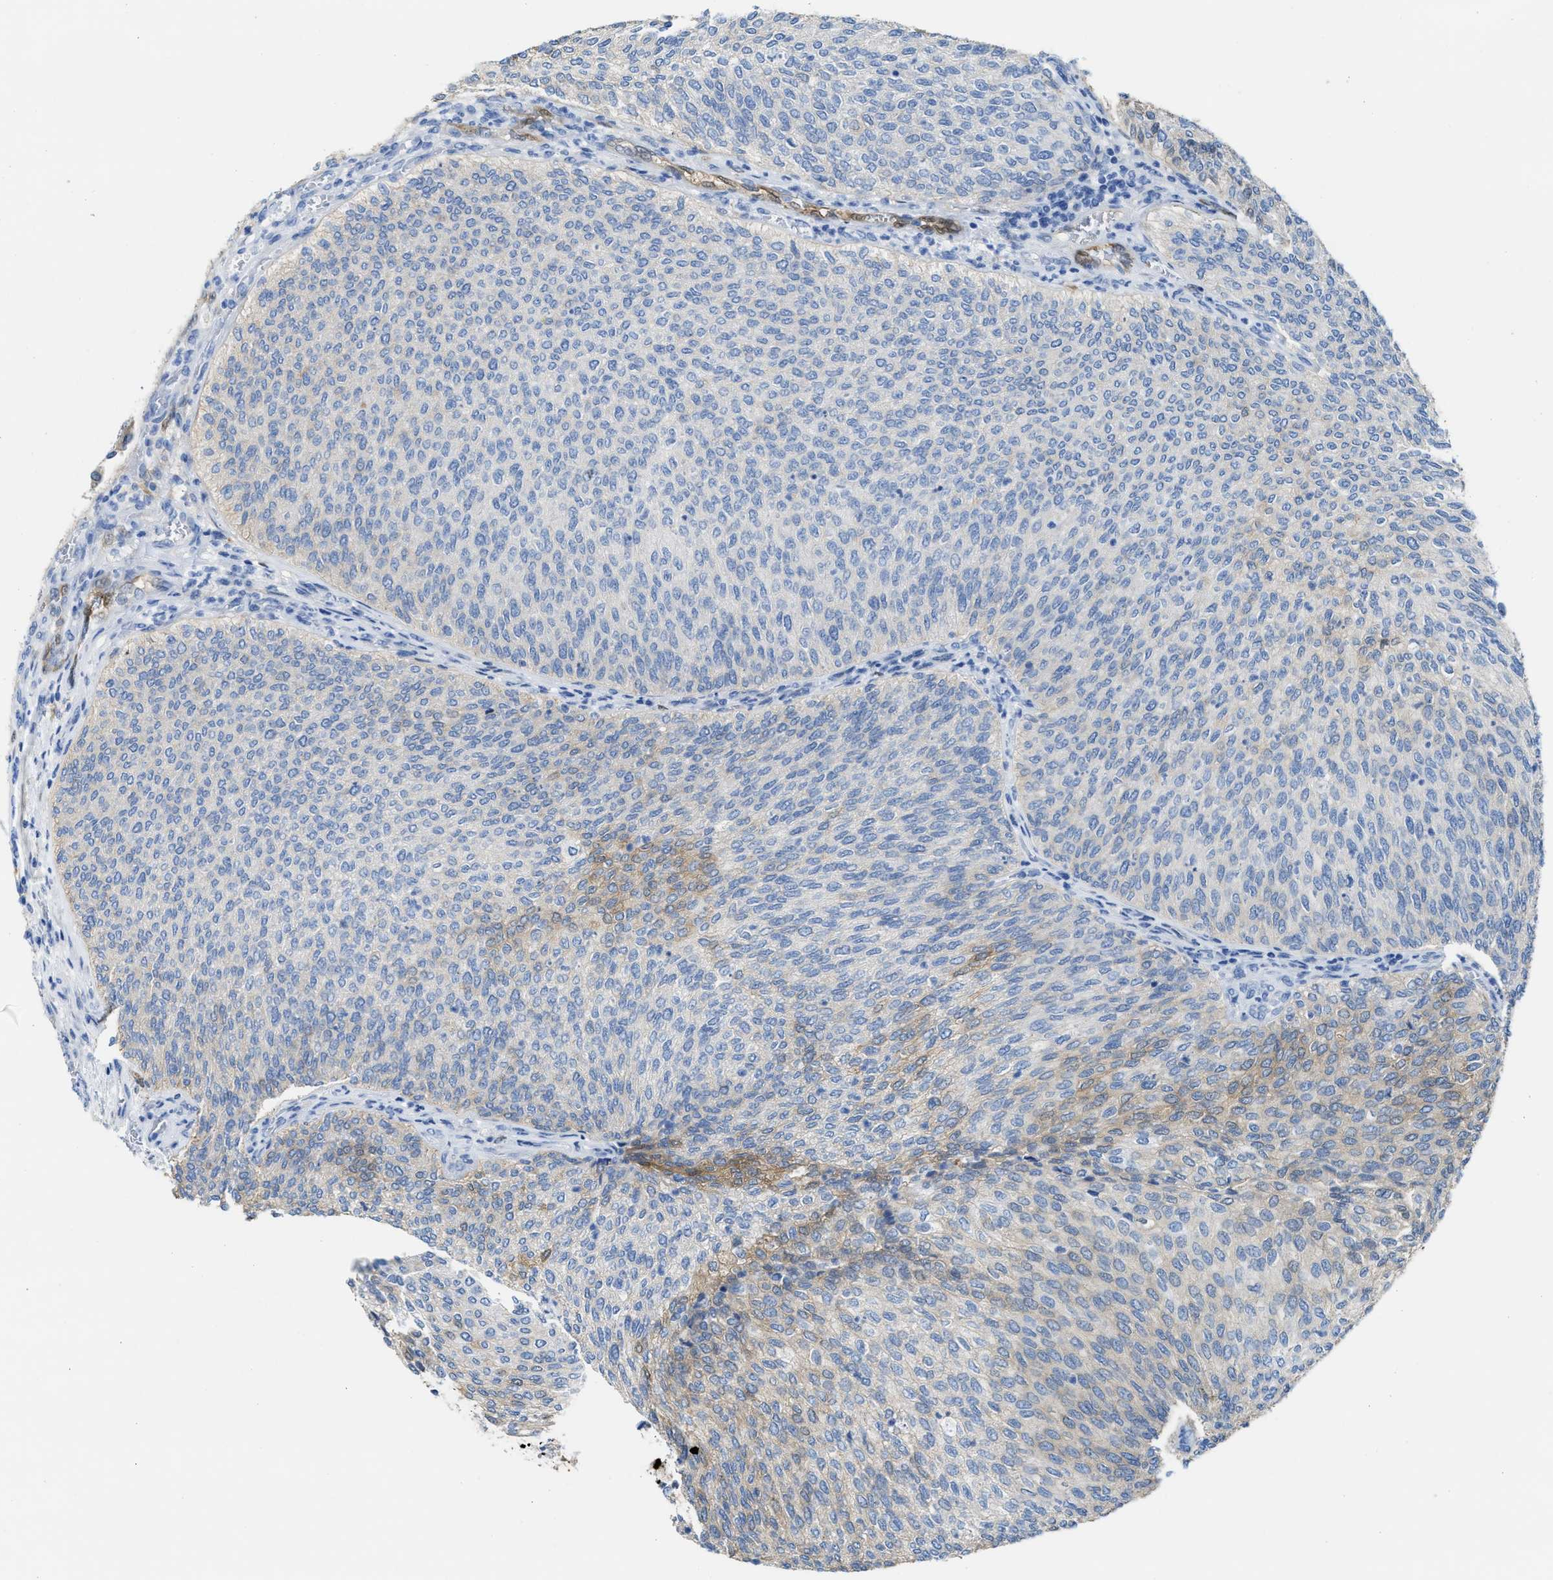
{"staining": {"intensity": "weak", "quantity": "25%-75%", "location": "cytoplasmic/membranous"}, "tissue": "urothelial cancer", "cell_type": "Tumor cells", "image_type": "cancer", "snomed": [{"axis": "morphology", "description": "Urothelial carcinoma, Low grade"}, {"axis": "topography", "description": "Urinary bladder"}], "caption": "Urothelial carcinoma (low-grade) tissue exhibits weak cytoplasmic/membranous staining in about 25%-75% of tumor cells", "gene": "ASS1", "patient": {"sex": "female", "age": 79}}